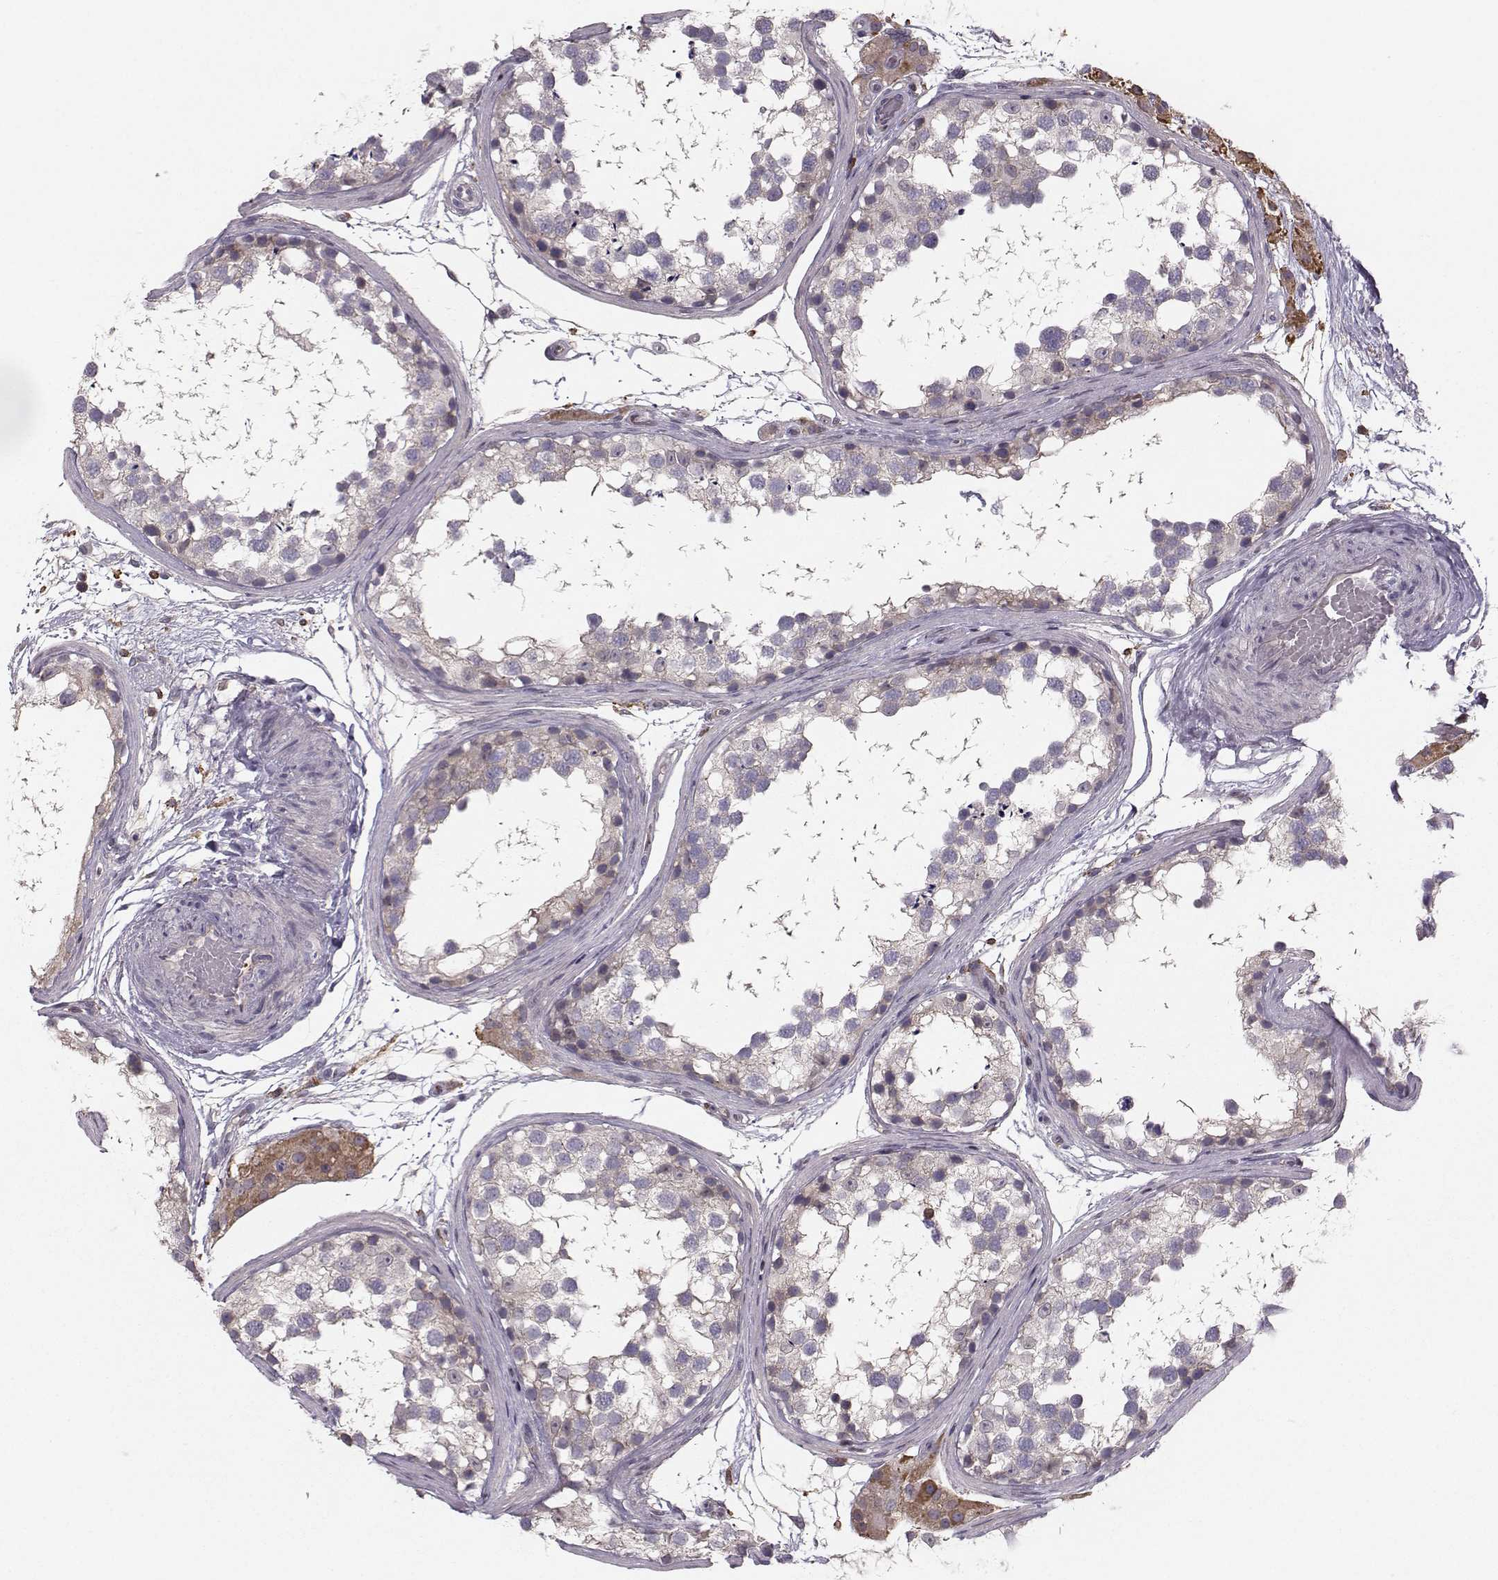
{"staining": {"intensity": "negative", "quantity": "none", "location": "none"}, "tissue": "testis", "cell_type": "Cells in seminiferous ducts", "image_type": "normal", "snomed": [{"axis": "morphology", "description": "Normal tissue, NOS"}, {"axis": "morphology", "description": "Seminoma, NOS"}, {"axis": "topography", "description": "Testis"}], "caption": "High power microscopy micrograph of an immunohistochemistry photomicrograph of normal testis, revealing no significant expression in cells in seminiferous ducts.", "gene": "ASB16", "patient": {"sex": "male", "age": 65}}